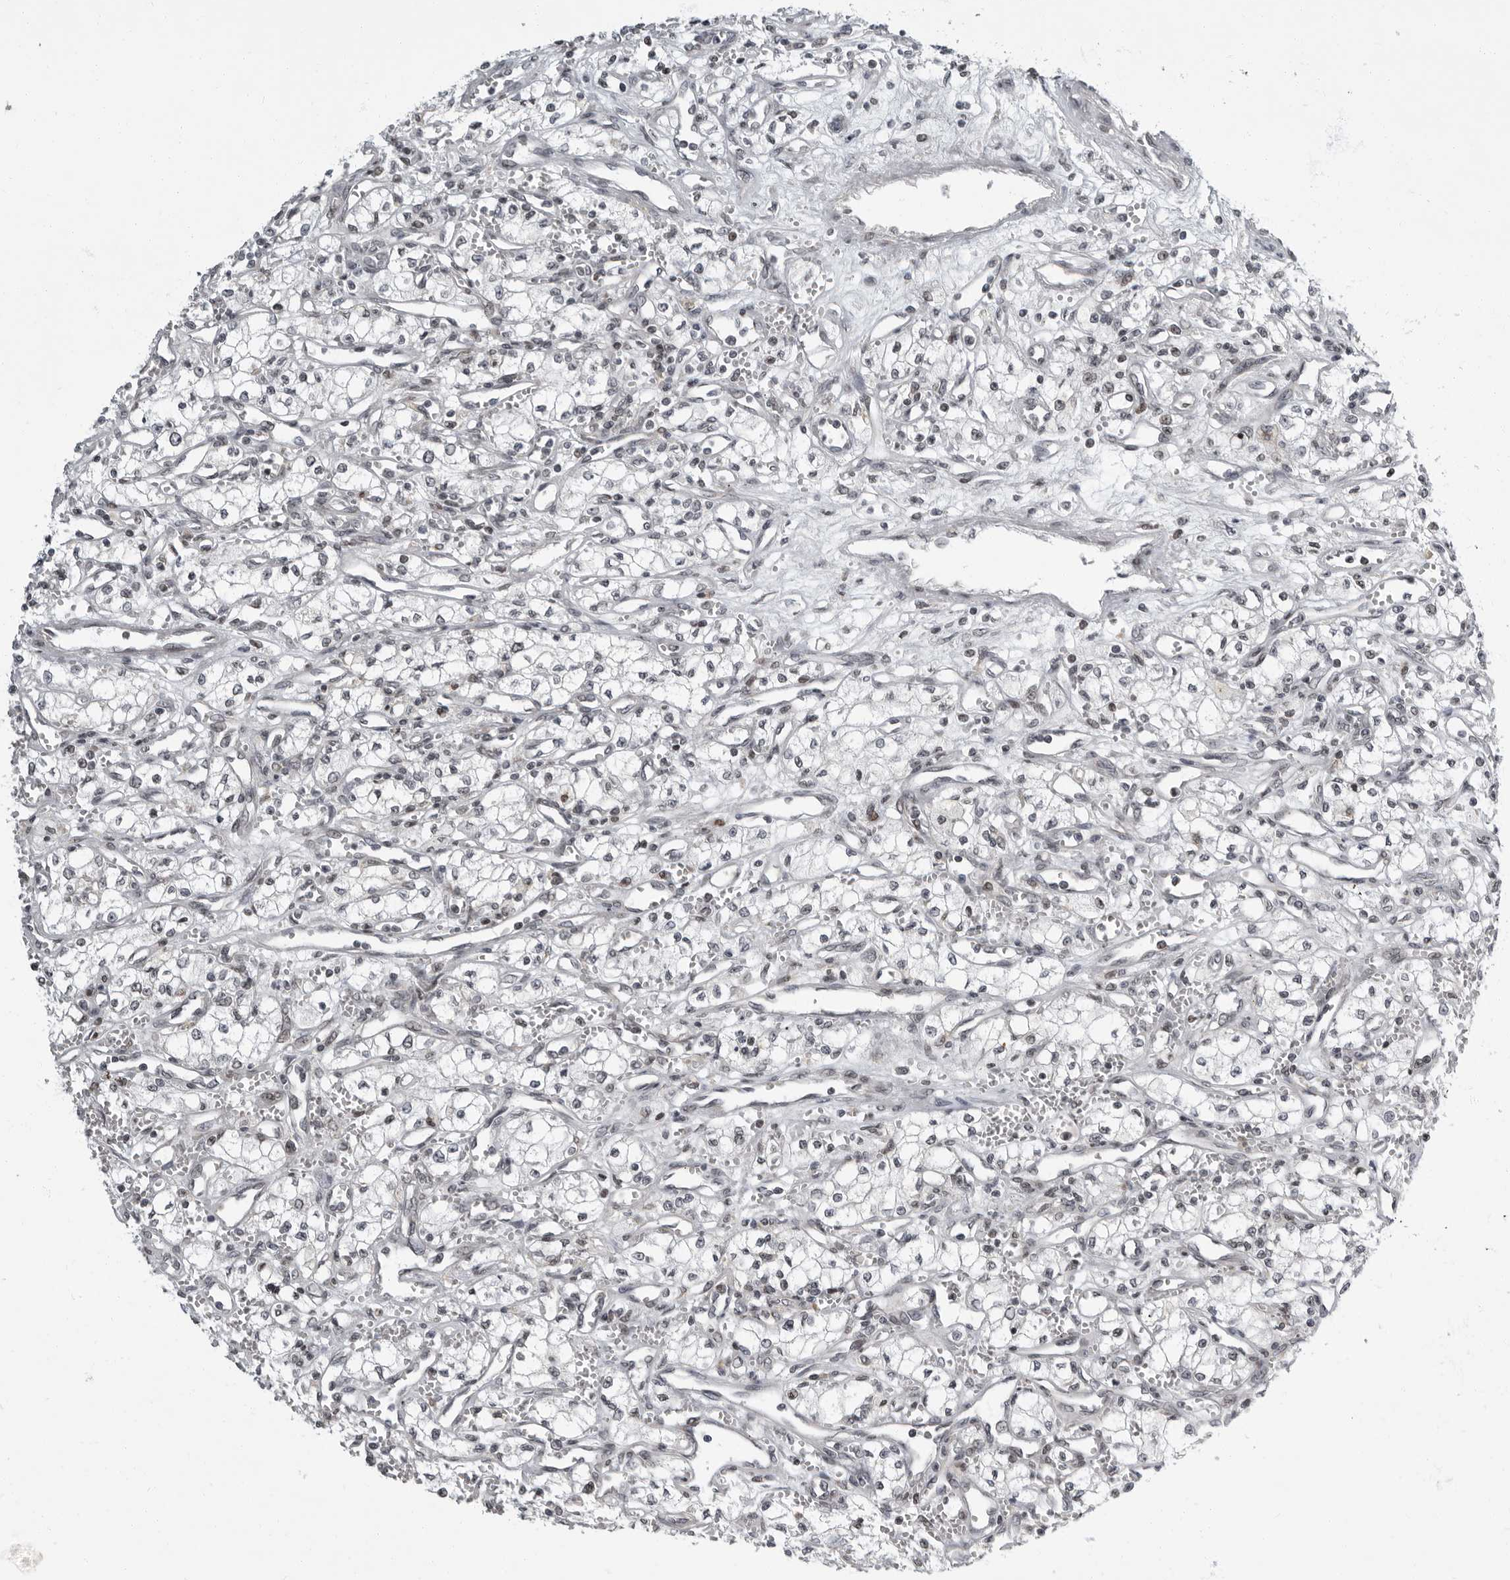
{"staining": {"intensity": "weak", "quantity": "<25%", "location": "nuclear"}, "tissue": "renal cancer", "cell_type": "Tumor cells", "image_type": "cancer", "snomed": [{"axis": "morphology", "description": "Adenocarcinoma, NOS"}, {"axis": "topography", "description": "Kidney"}], "caption": "A high-resolution image shows immunohistochemistry (IHC) staining of renal cancer, which demonstrates no significant staining in tumor cells.", "gene": "EVI5", "patient": {"sex": "male", "age": 59}}